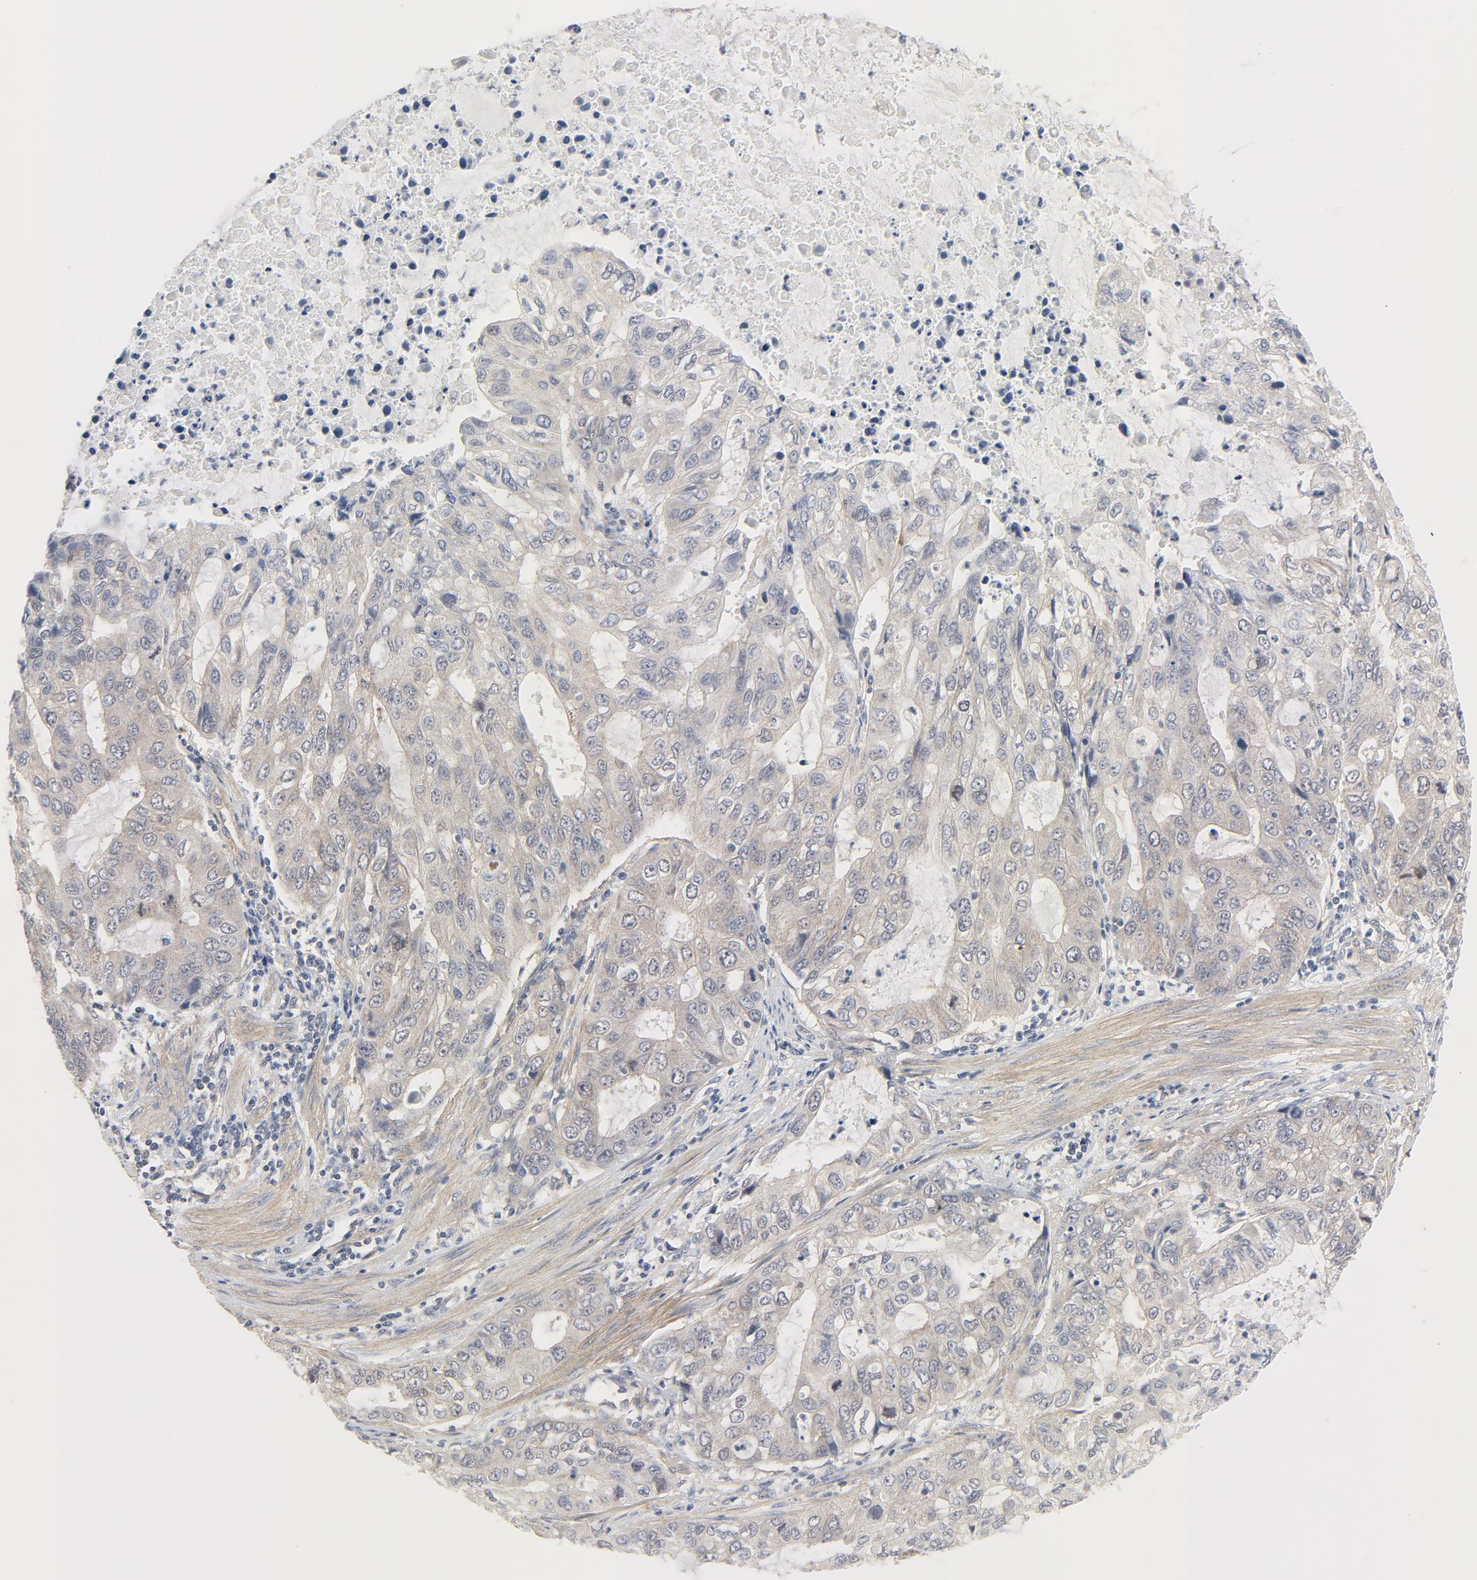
{"staining": {"intensity": "negative", "quantity": "none", "location": "none"}, "tissue": "stomach cancer", "cell_type": "Tumor cells", "image_type": "cancer", "snomed": [{"axis": "morphology", "description": "Adenocarcinoma, NOS"}, {"axis": "topography", "description": "Stomach, upper"}], "caption": "Tumor cells are negative for protein expression in human stomach adenocarcinoma.", "gene": "MAP2K7", "patient": {"sex": "female", "age": 52}}